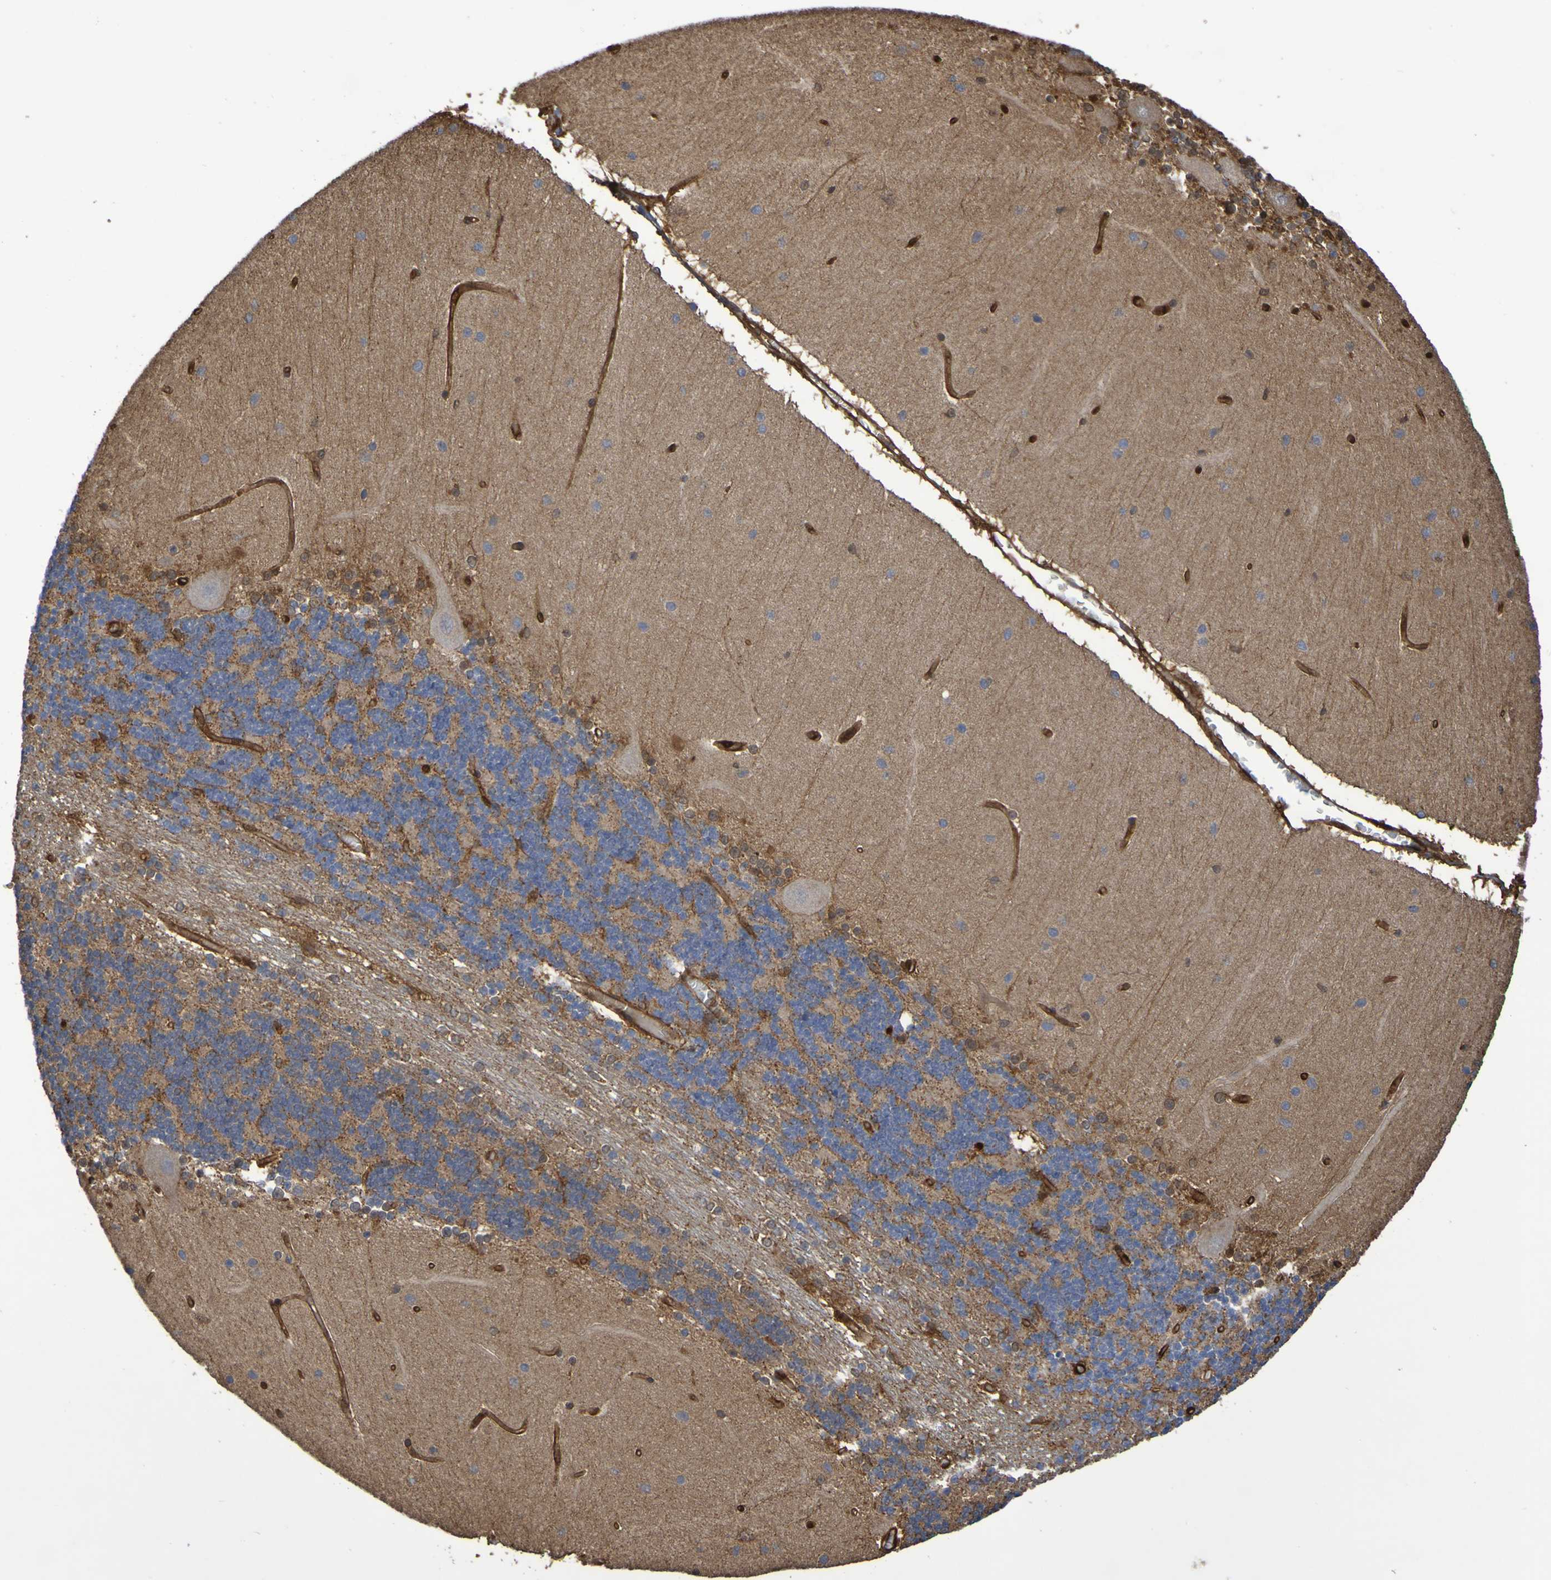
{"staining": {"intensity": "moderate", "quantity": "25%-75%", "location": "cytoplasmic/membranous"}, "tissue": "cerebellum", "cell_type": "Cells in granular layer", "image_type": "normal", "snomed": [{"axis": "morphology", "description": "Normal tissue, NOS"}, {"axis": "topography", "description": "Cerebellum"}], "caption": "Protein analysis of unremarkable cerebellum exhibits moderate cytoplasmic/membranous positivity in about 25%-75% of cells in granular layer.", "gene": "SERPINB6", "patient": {"sex": "female", "age": 54}}